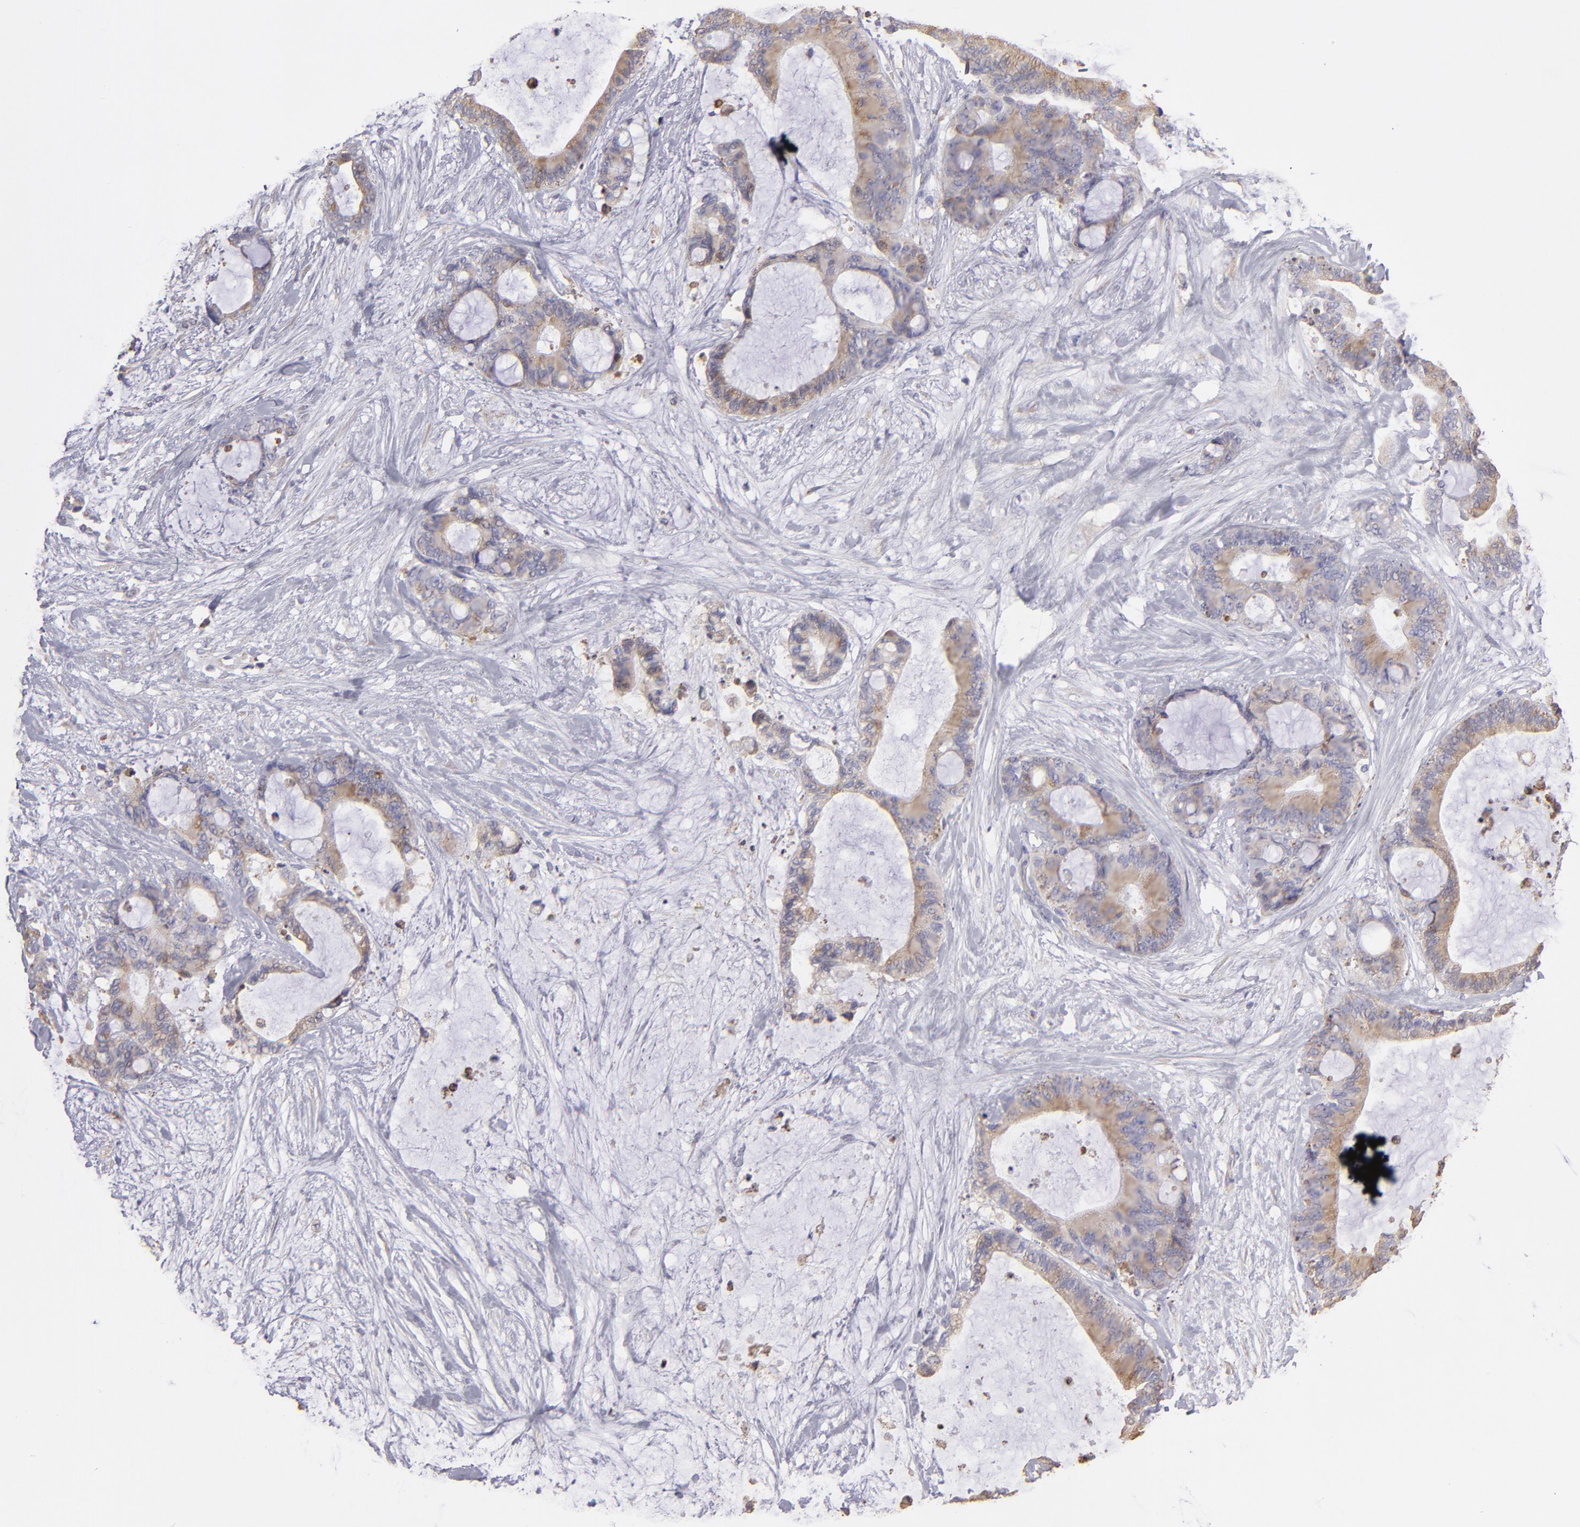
{"staining": {"intensity": "moderate", "quantity": "25%-75%", "location": "cytoplasmic/membranous"}, "tissue": "liver cancer", "cell_type": "Tumor cells", "image_type": "cancer", "snomed": [{"axis": "morphology", "description": "Cholangiocarcinoma"}, {"axis": "topography", "description": "Liver"}], "caption": "Liver cancer (cholangiocarcinoma) tissue reveals moderate cytoplasmic/membranous expression in about 25%-75% of tumor cells The staining is performed using DAB (3,3'-diaminobenzidine) brown chromogen to label protein expression. The nuclei are counter-stained blue using hematoxylin.", "gene": "CALR", "patient": {"sex": "female", "age": 73}}